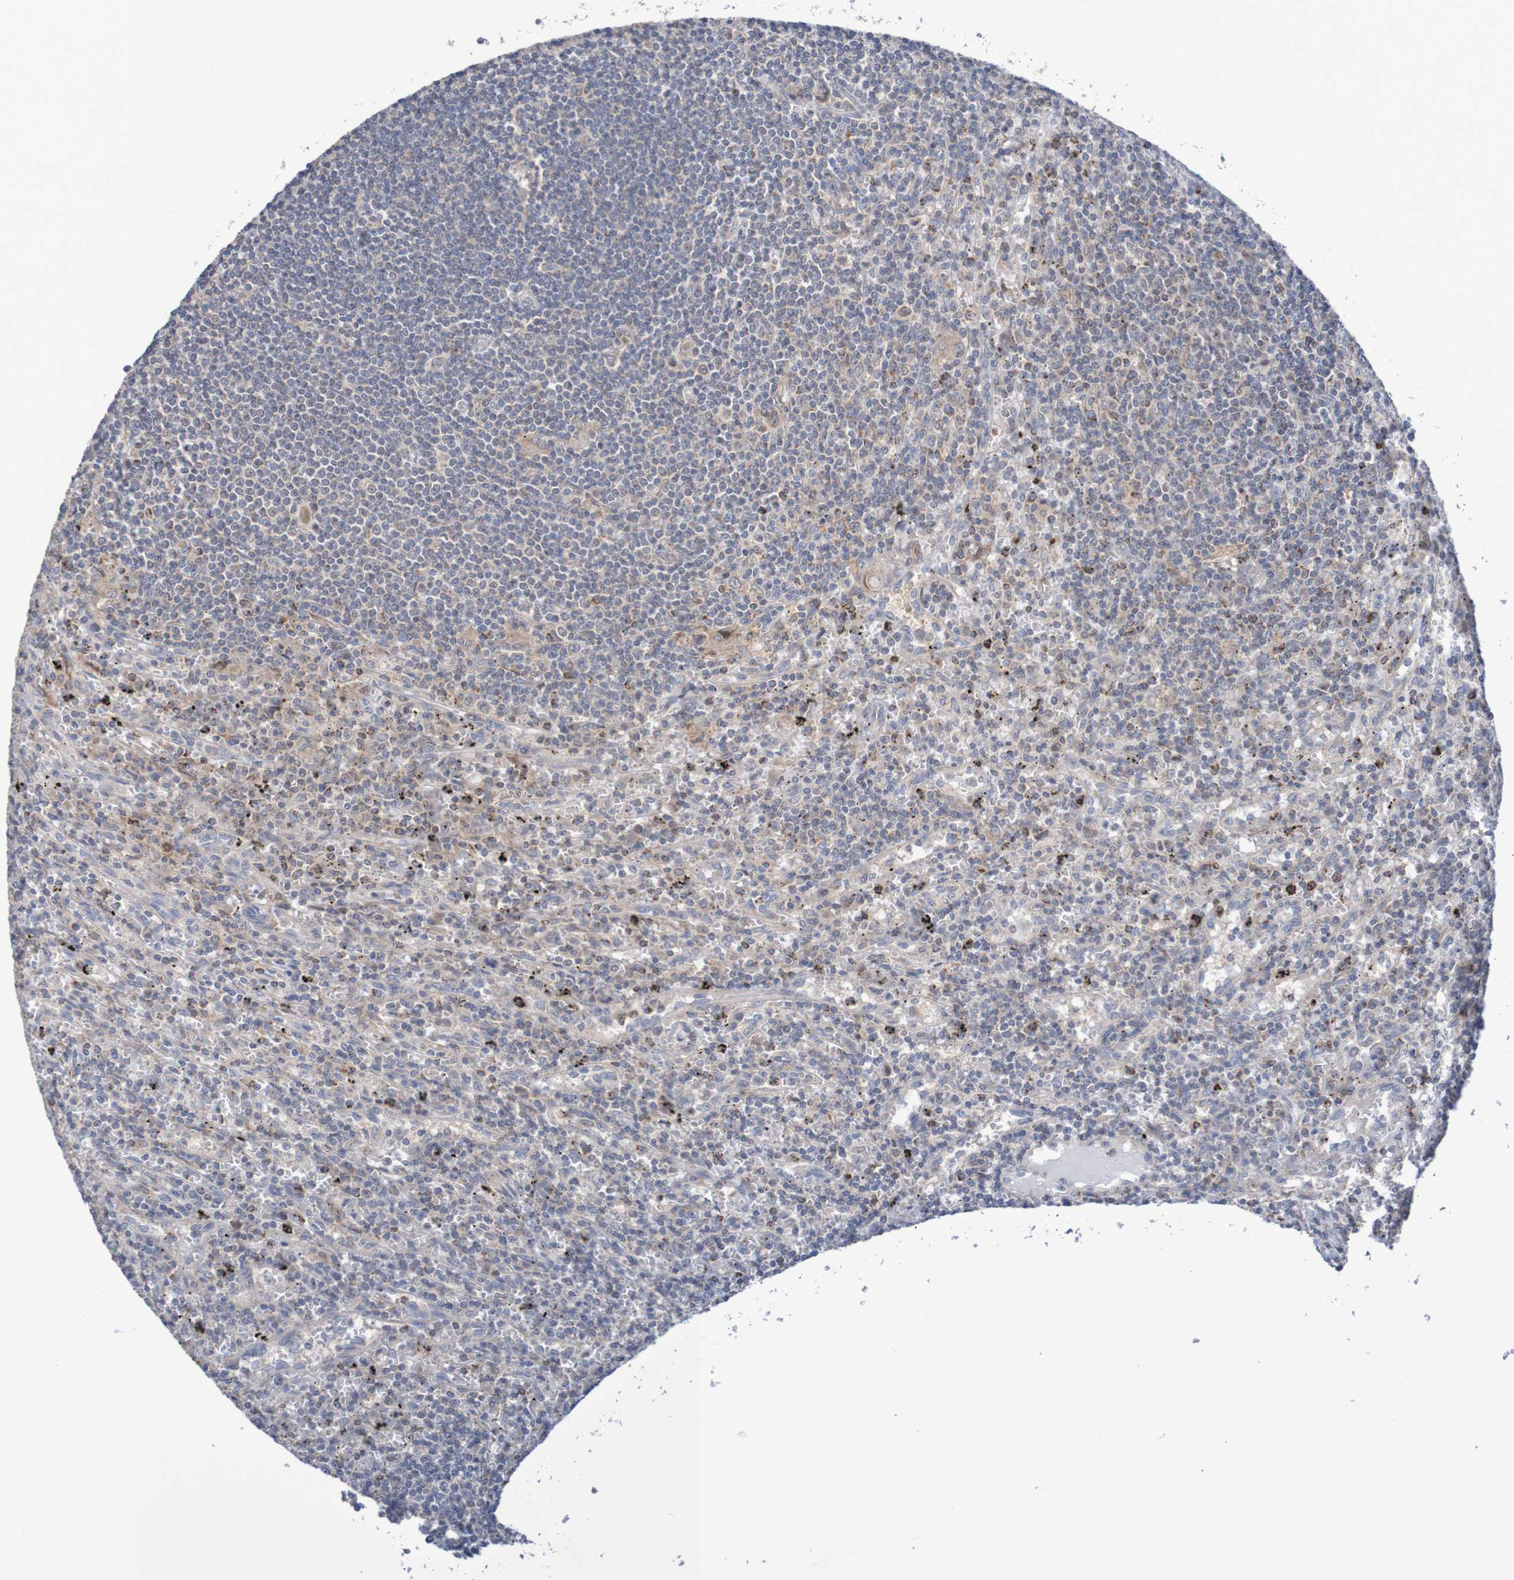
{"staining": {"intensity": "weak", "quantity": "25%-75%", "location": "cytoplasmic/membranous"}, "tissue": "lymphoma", "cell_type": "Tumor cells", "image_type": "cancer", "snomed": [{"axis": "morphology", "description": "Malignant lymphoma, non-Hodgkin's type, Low grade"}, {"axis": "topography", "description": "Spleen"}], "caption": "The immunohistochemical stain shows weak cytoplasmic/membranous expression in tumor cells of lymphoma tissue.", "gene": "C3orf18", "patient": {"sex": "male", "age": 76}}